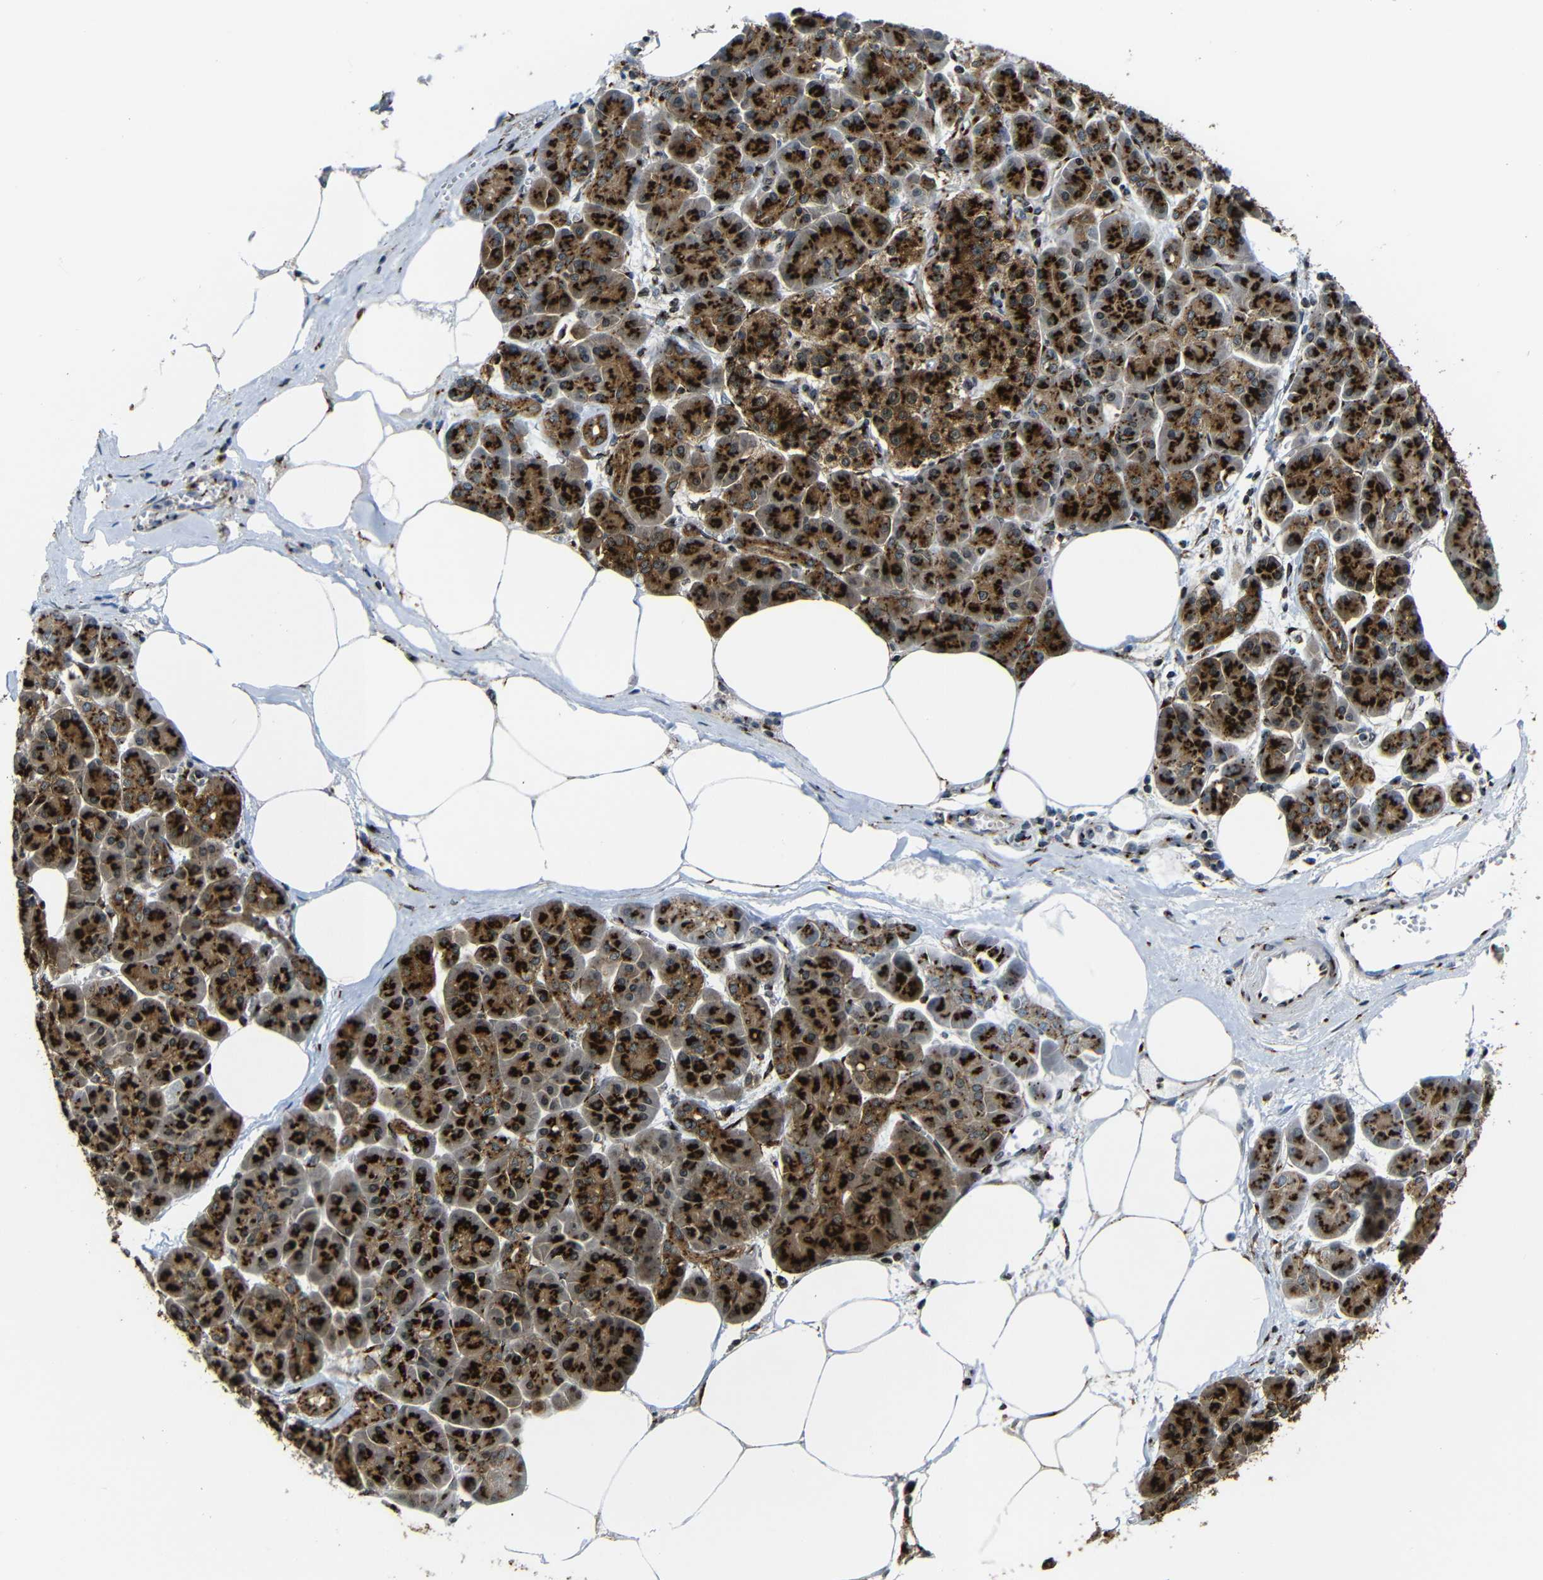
{"staining": {"intensity": "strong", "quantity": ">75%", "location": "cytoplasmic/membranous"}, "tissue": "pancreatic cancer", "cell_type": "Tumor cells", "image_type": "cancer", "snomed": [{"axis": "morphology", "description": "Adenocarcinoma, NOS"}, {"axis": "topography", "description": "Pancreas"}], "caption": "Immunohistochemical staining of adenocarcinoma (pancreatic) displays high levels of strong cytoplasmic/membranous protein expression in about >75% of tumor cells. Ihc stains the protein in brown and the nuclei are stained blue.", "gene": "TGOLN2", "patient": {"sex": "female", "age": 70}}